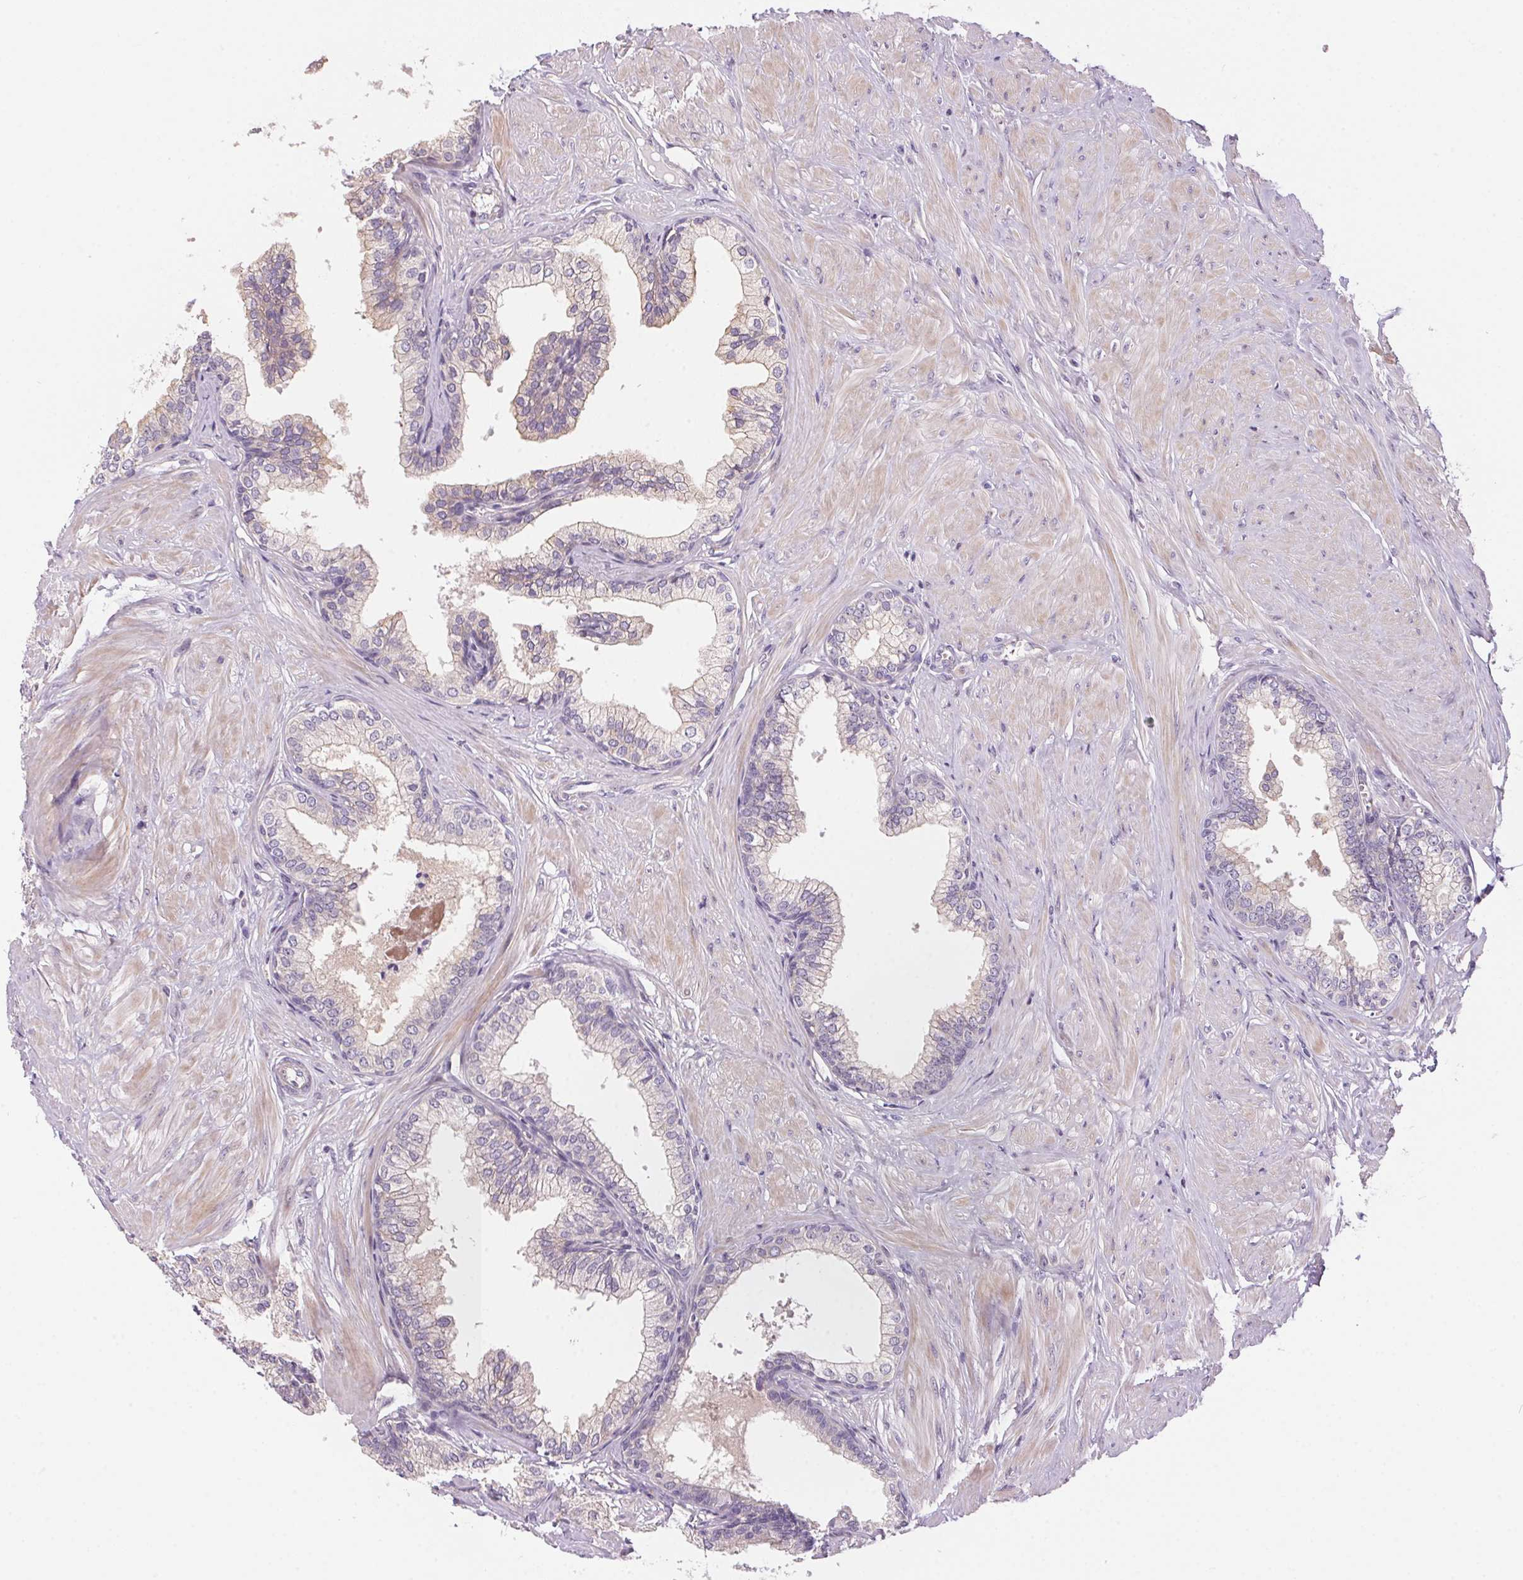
{"staining": {"intensity": "weak", "quantity": "25%-75%", "location": "cytoplasmic/membranous"}, "tissue": "prostate", "cell_type": "Glandular cells", "image_type": "normal", "snomed": [{"axis": "morphology", "description": "Normal tissue, NOS"}, {"axis": "topography", "description": "Prostate"}, {"axis": "topography", "description": "Peripheral nerve tissue"}], "caption": "Immunohistochemistry (IHC) (DAB (3,3'-diaminobenzidine)) staining of benign prostate shows weak cytoplasmic/membranous protein positivity in about 25%-75% of glandular cells.", "gene": "UNC13B", "patient": {"sex": "male", "age": 55}}